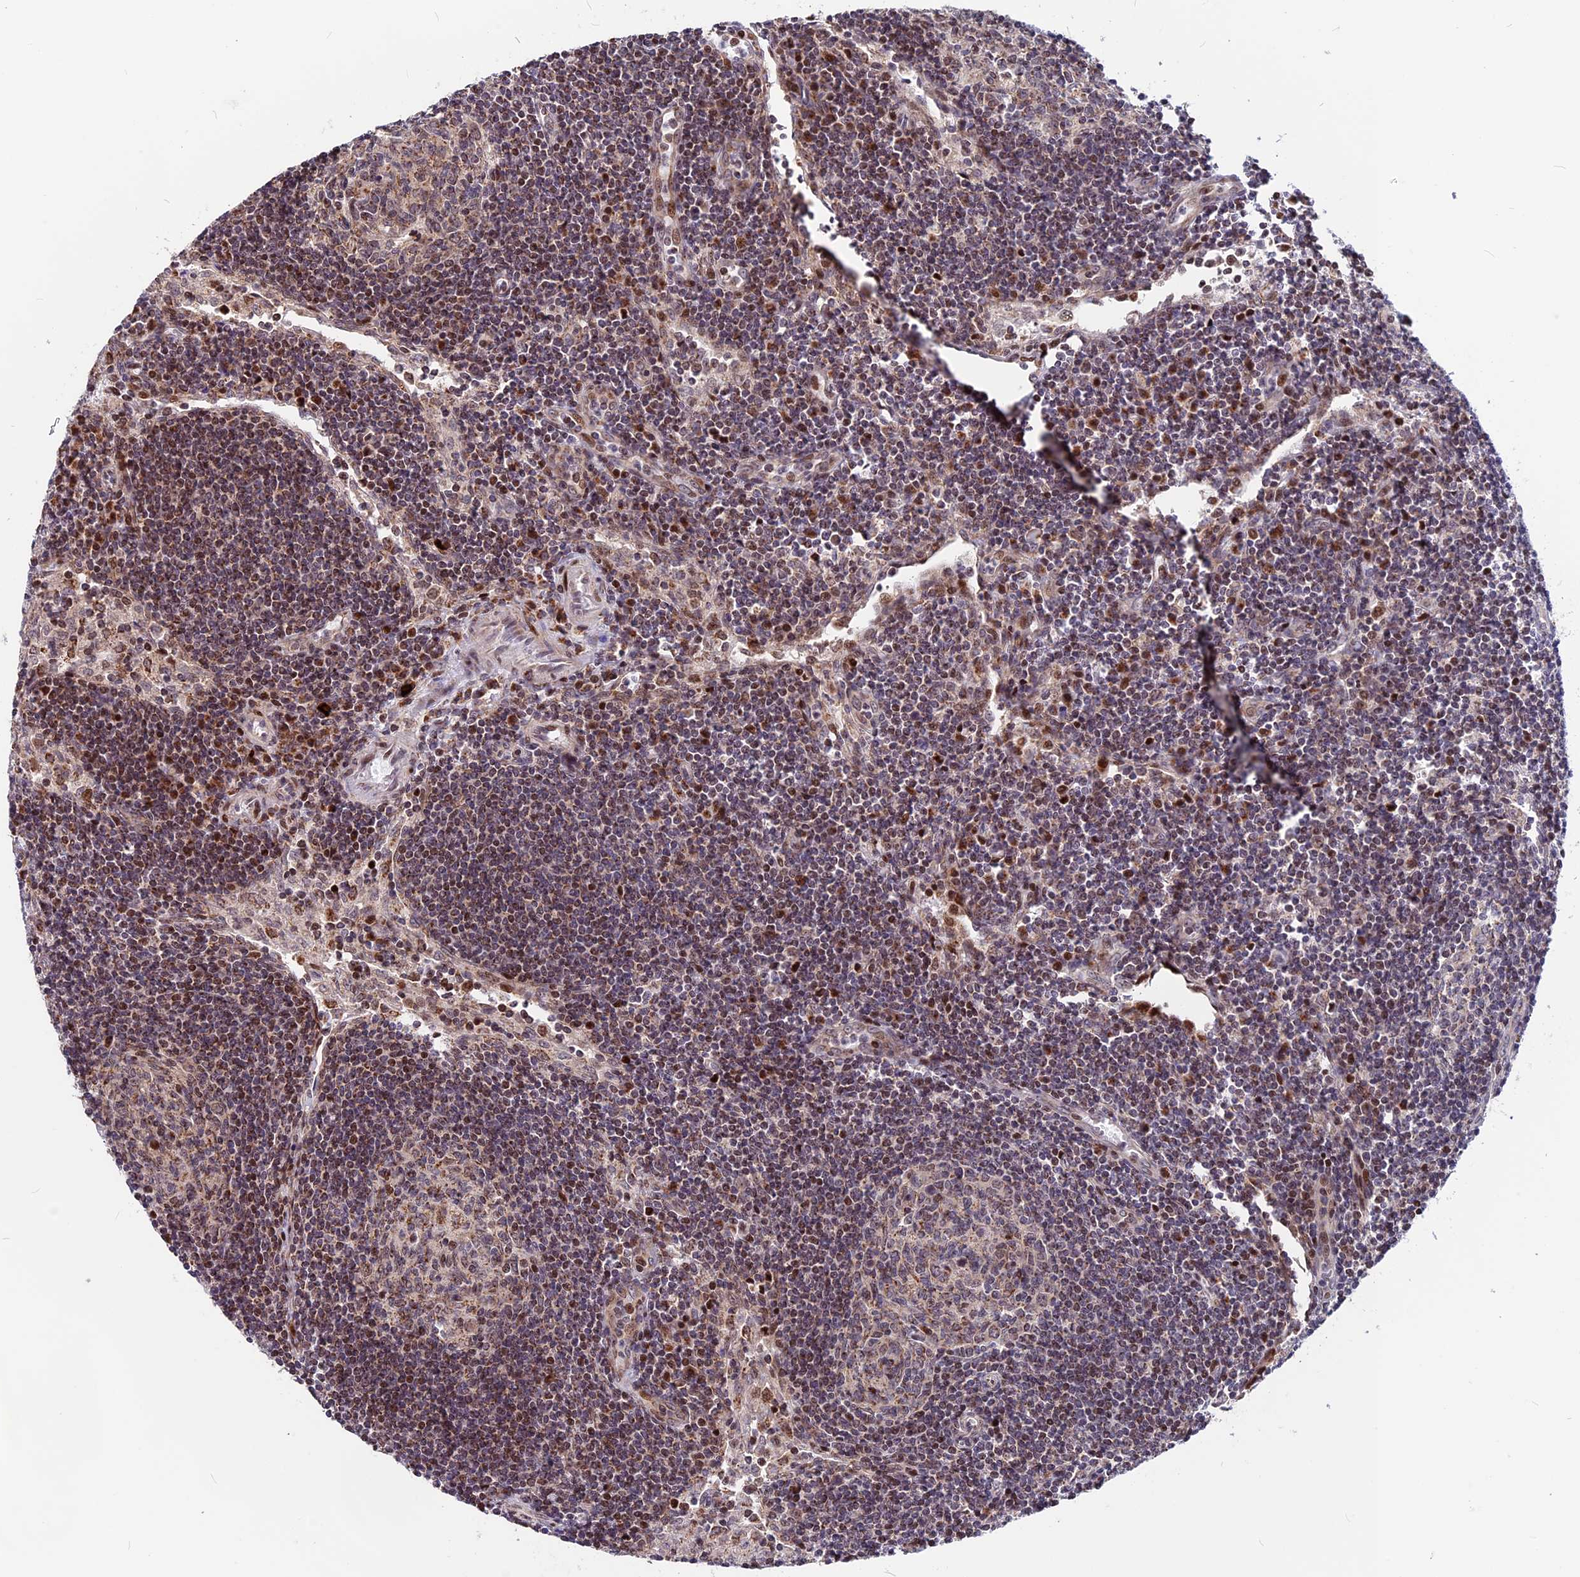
{"staining": {"intensity": "weak", "quantity": "25%-75%", "location": "cytoplasmic/membranous"}, "tissue": "lymph node", "cell_type": "Germinal center cells", "image_type": "normal", "snomed": [{"axis": "morphology", "description": "Normal tissue, NOS"}, {"axis": "topography", "description": "Lymph node"}], "caption": "The micrograph demonstrates a brown stain indicating the presence of a protein in the cytoplasmic/membranous of germinal center cells in lymph node.", "gene": "FAM174C", "patient": {"sex": "female", "age": 73}}